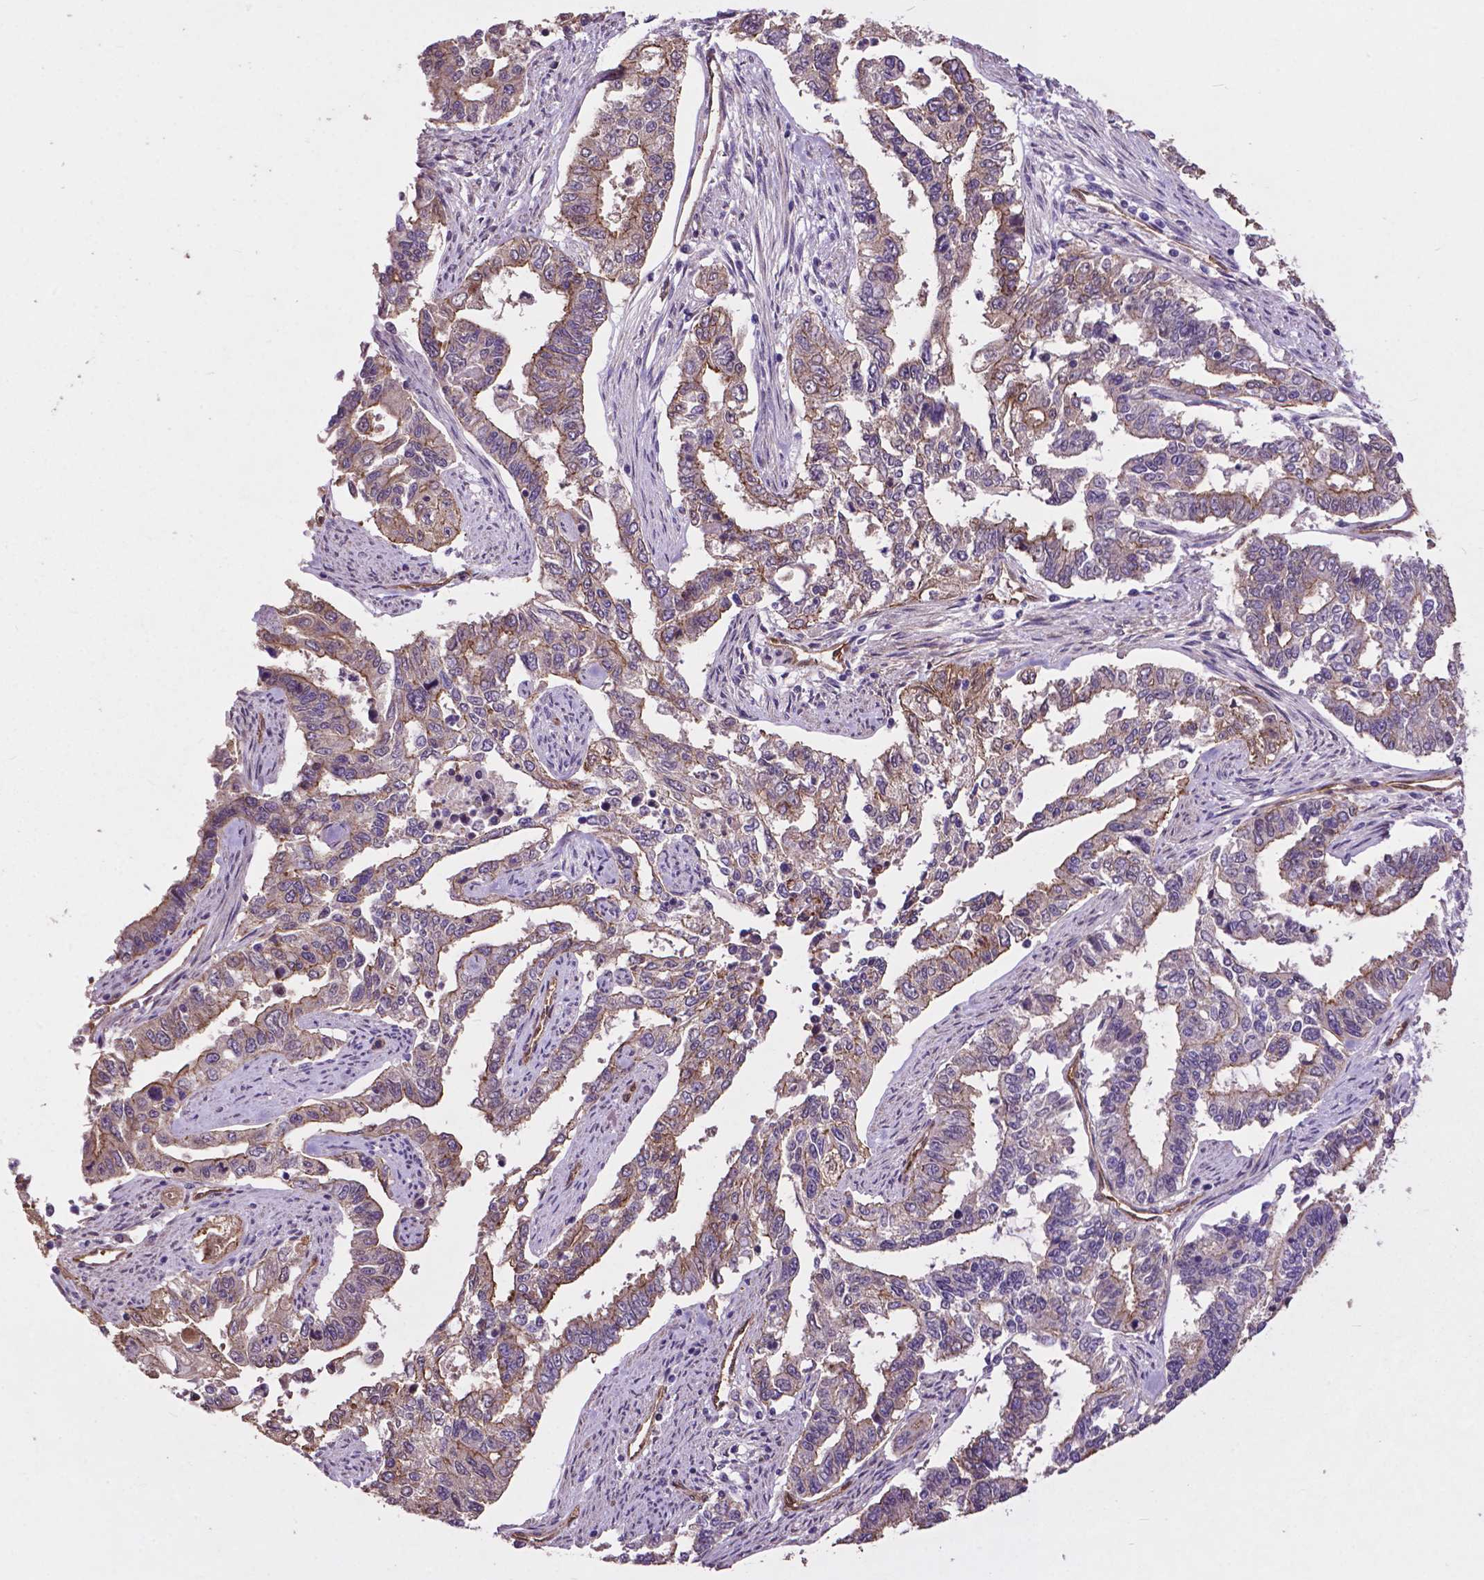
{"staining": {"intensity": "weak", "quantity": "<25%", "location": "cytoplasmic/membranous"}, "tissue": "endometrial cancer", "cell_type": "Tumor cells", "image_type": "cancer", "snomed": [{"axis": "morphology", "description": "Adenocarcinoma, NOS"}, {"axis": "topography", "description": "Uterus"}], "caption": "Immunohistochemical staining of endometrial cancer (adenocarcinoma) displays no significant staining in tumor cells.", "gene": "PDLIM1", "patient": {"sex": "female", "age": 59}}